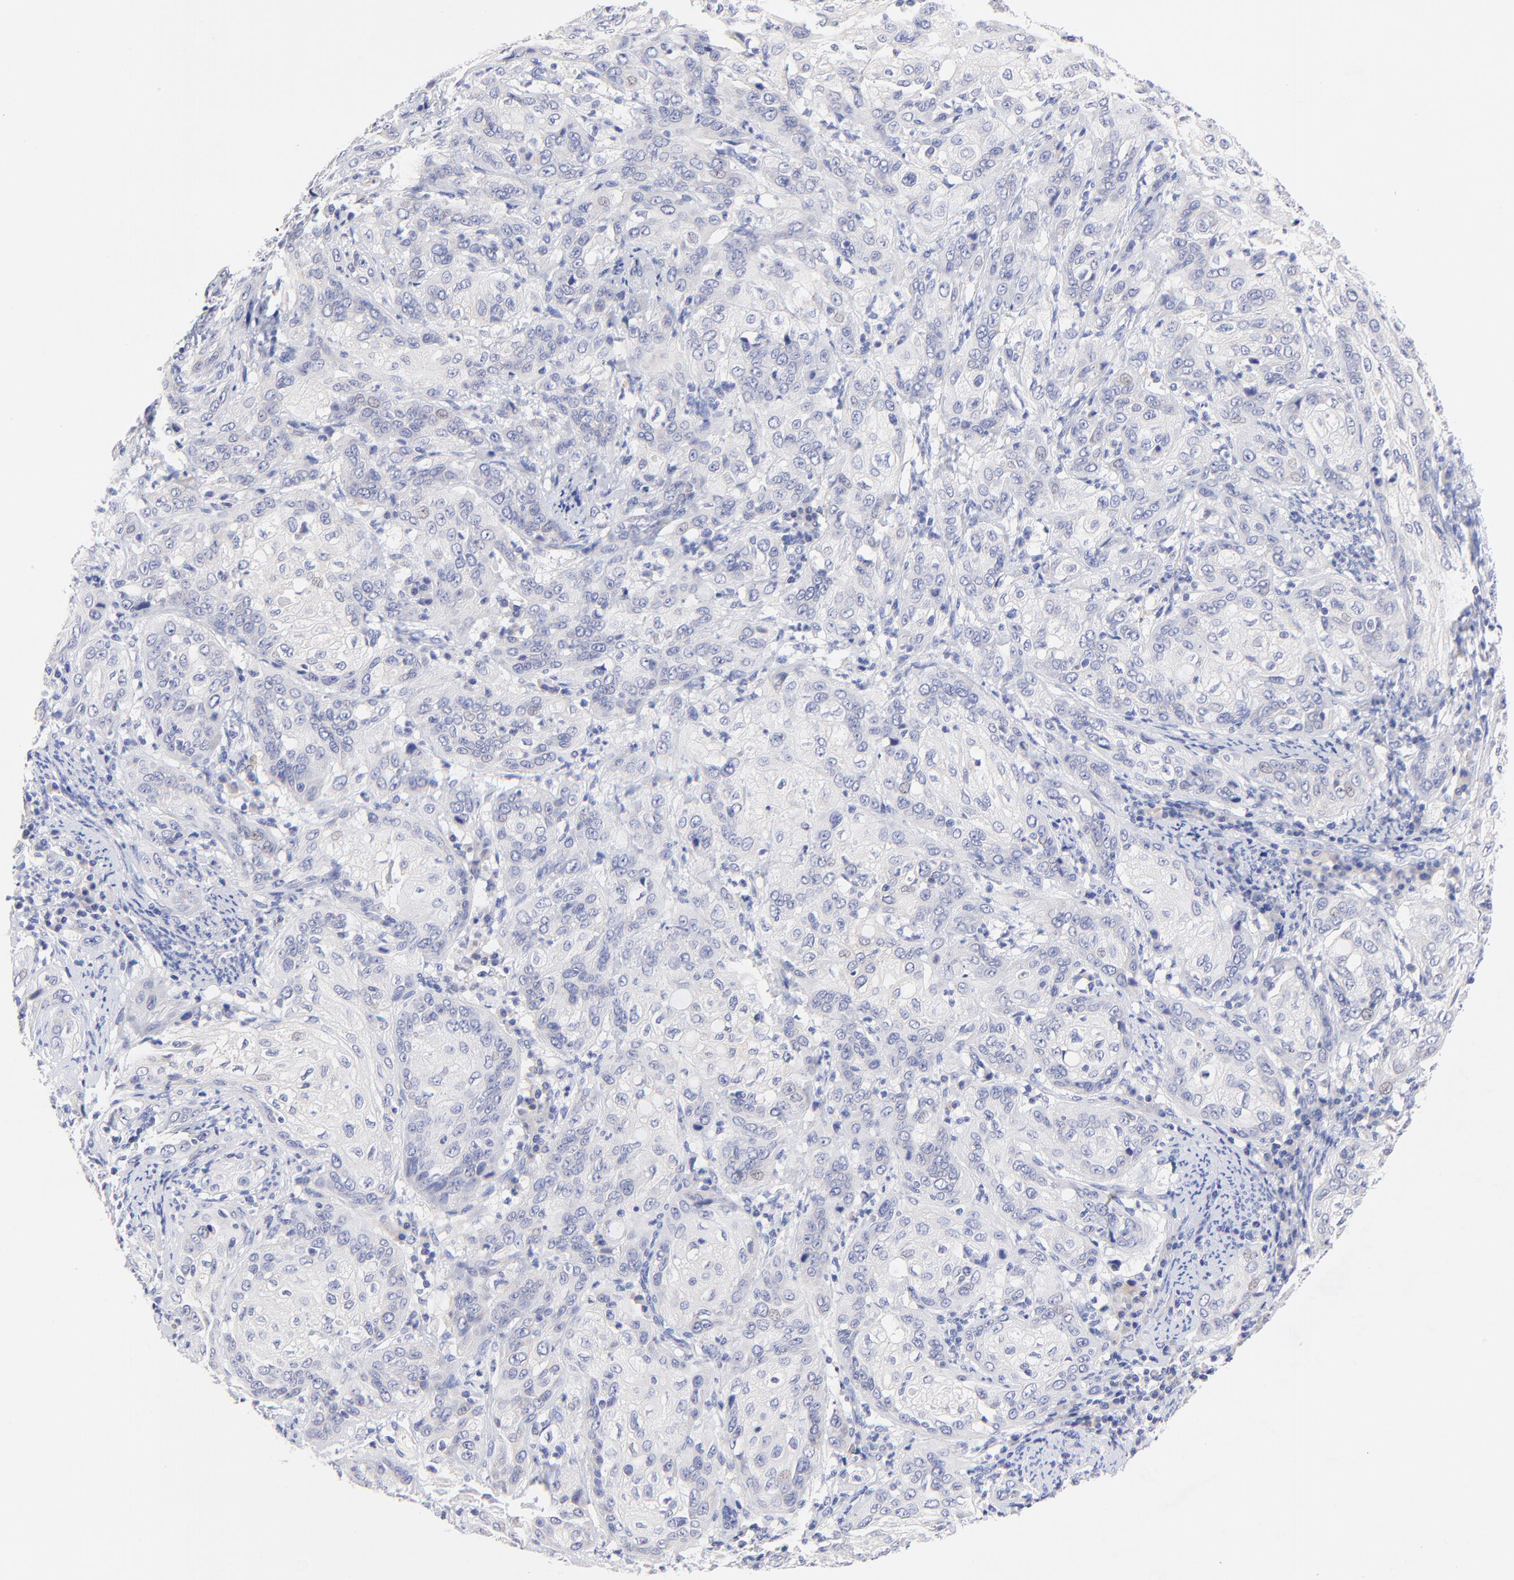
{"staining": {"intensity": "negative", "quantity": "none", "location": "none"}, "tissue": "cervical cancer", "cell_type": "Tumor cells", "image_type": "cancer", "snomed": [{"axis": "morphology", "description": "Squamous cell carcinoma, NOS"}, {"axis": "topography", "description": "Cervix"}], "caption": "Photomicrograph shows no significant protein staining in tumor cells of cervical squamous cell carcinoma.", "gene": "EBP", "patient": {"sex": "female", "age": 41}}